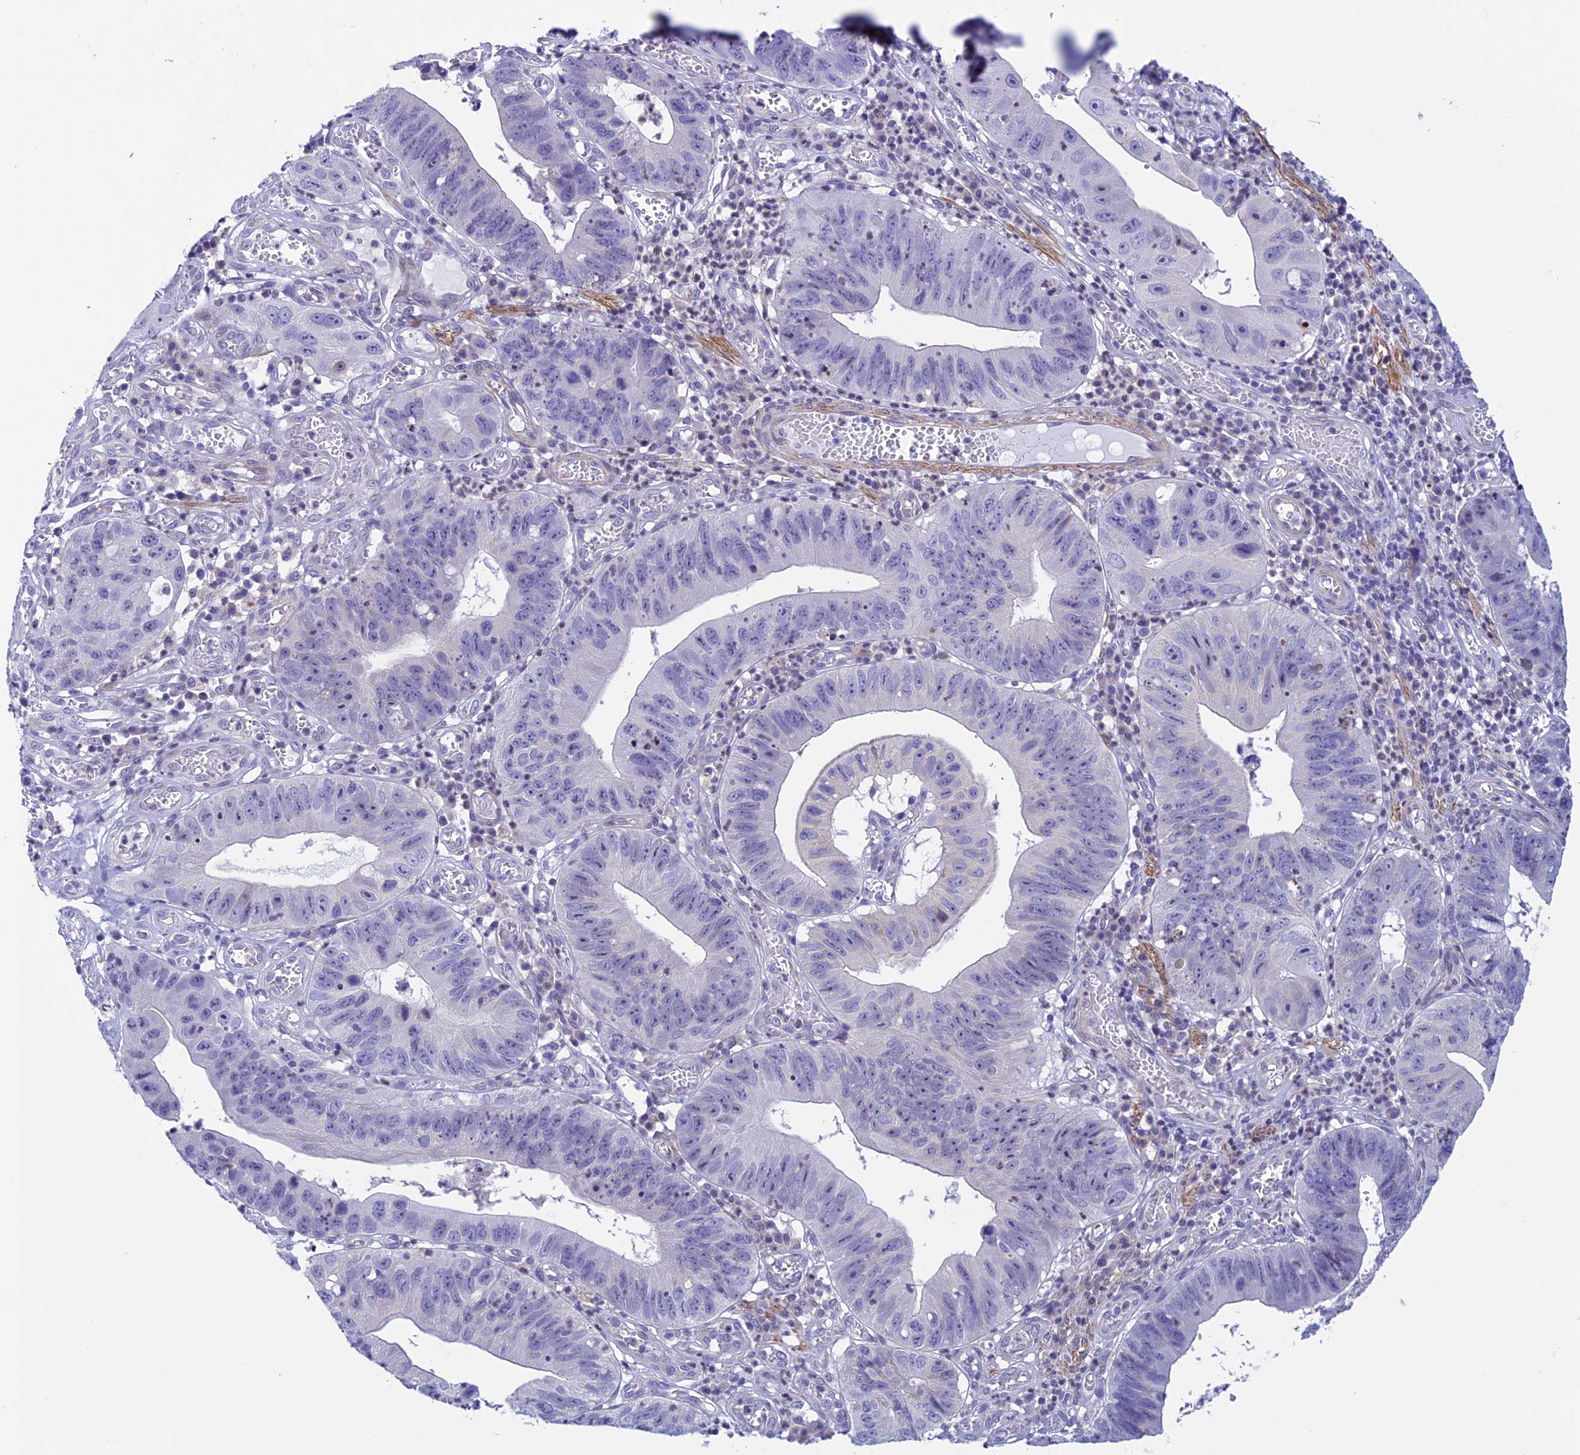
{"staining": {"intensity": "negative", "quantity": "none", "location": "none"}, "tissue": "stomach cancer", "cell_type": "Tumor cells", "image_type": "cancer", "snomed": [{"axis": "morphology", "description": "Adenocarcinoma, NOS"}, {"axis": "topography", "description": "Stomach"}], "caption": "Immunohistochemistry micrograph of stomach cancer (adenocarcinoma) stained for a protein (brown), which exhibits no staining in tumor cells. The staining is performed using DAB (3,3'-diaminobenzidine) brown chromogen with nuclei counter-stained in using hematoxylin.", "gene": "IGSF6", "patient": {"sex": "male", "age": 59}}